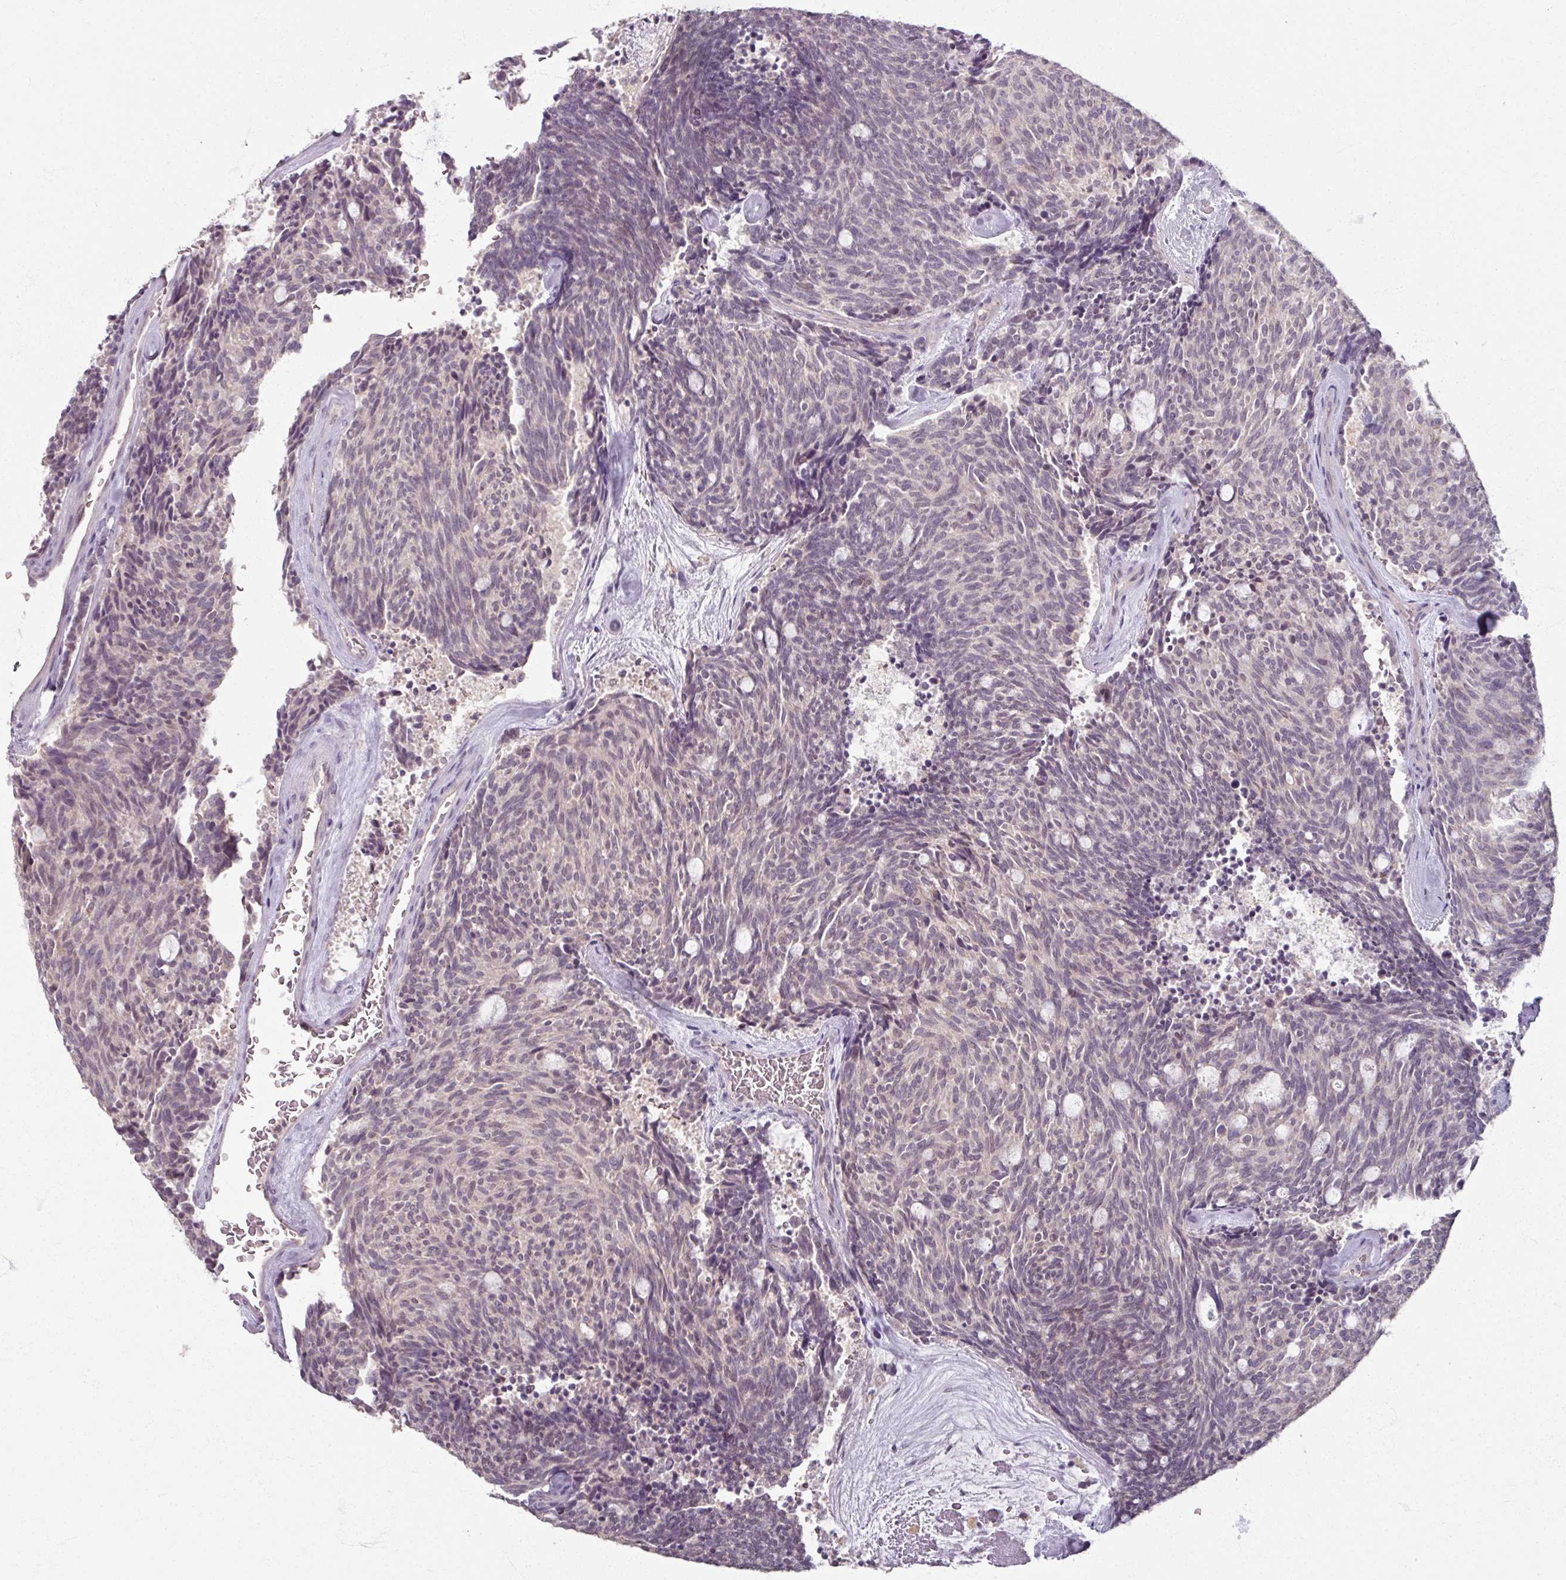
{"staining": {"intensity": "negative", "quantity": "none", "location": "none"}, "tissue": "carcinoid", "cell_type": "Tumor cells", "image_type": "cancer", "snomed": [{"axis": "morphology", "description": "Carcinoid, malignant, NOS"}, {"axis": "topography", "description": "Pancreas"}], "caption": "This is an IHC histopathology image of human malignant carcinoid. There is no positivity in tumor cells.", "gene": "SOX11", "patient": {"sex": "female", "age": 54}}